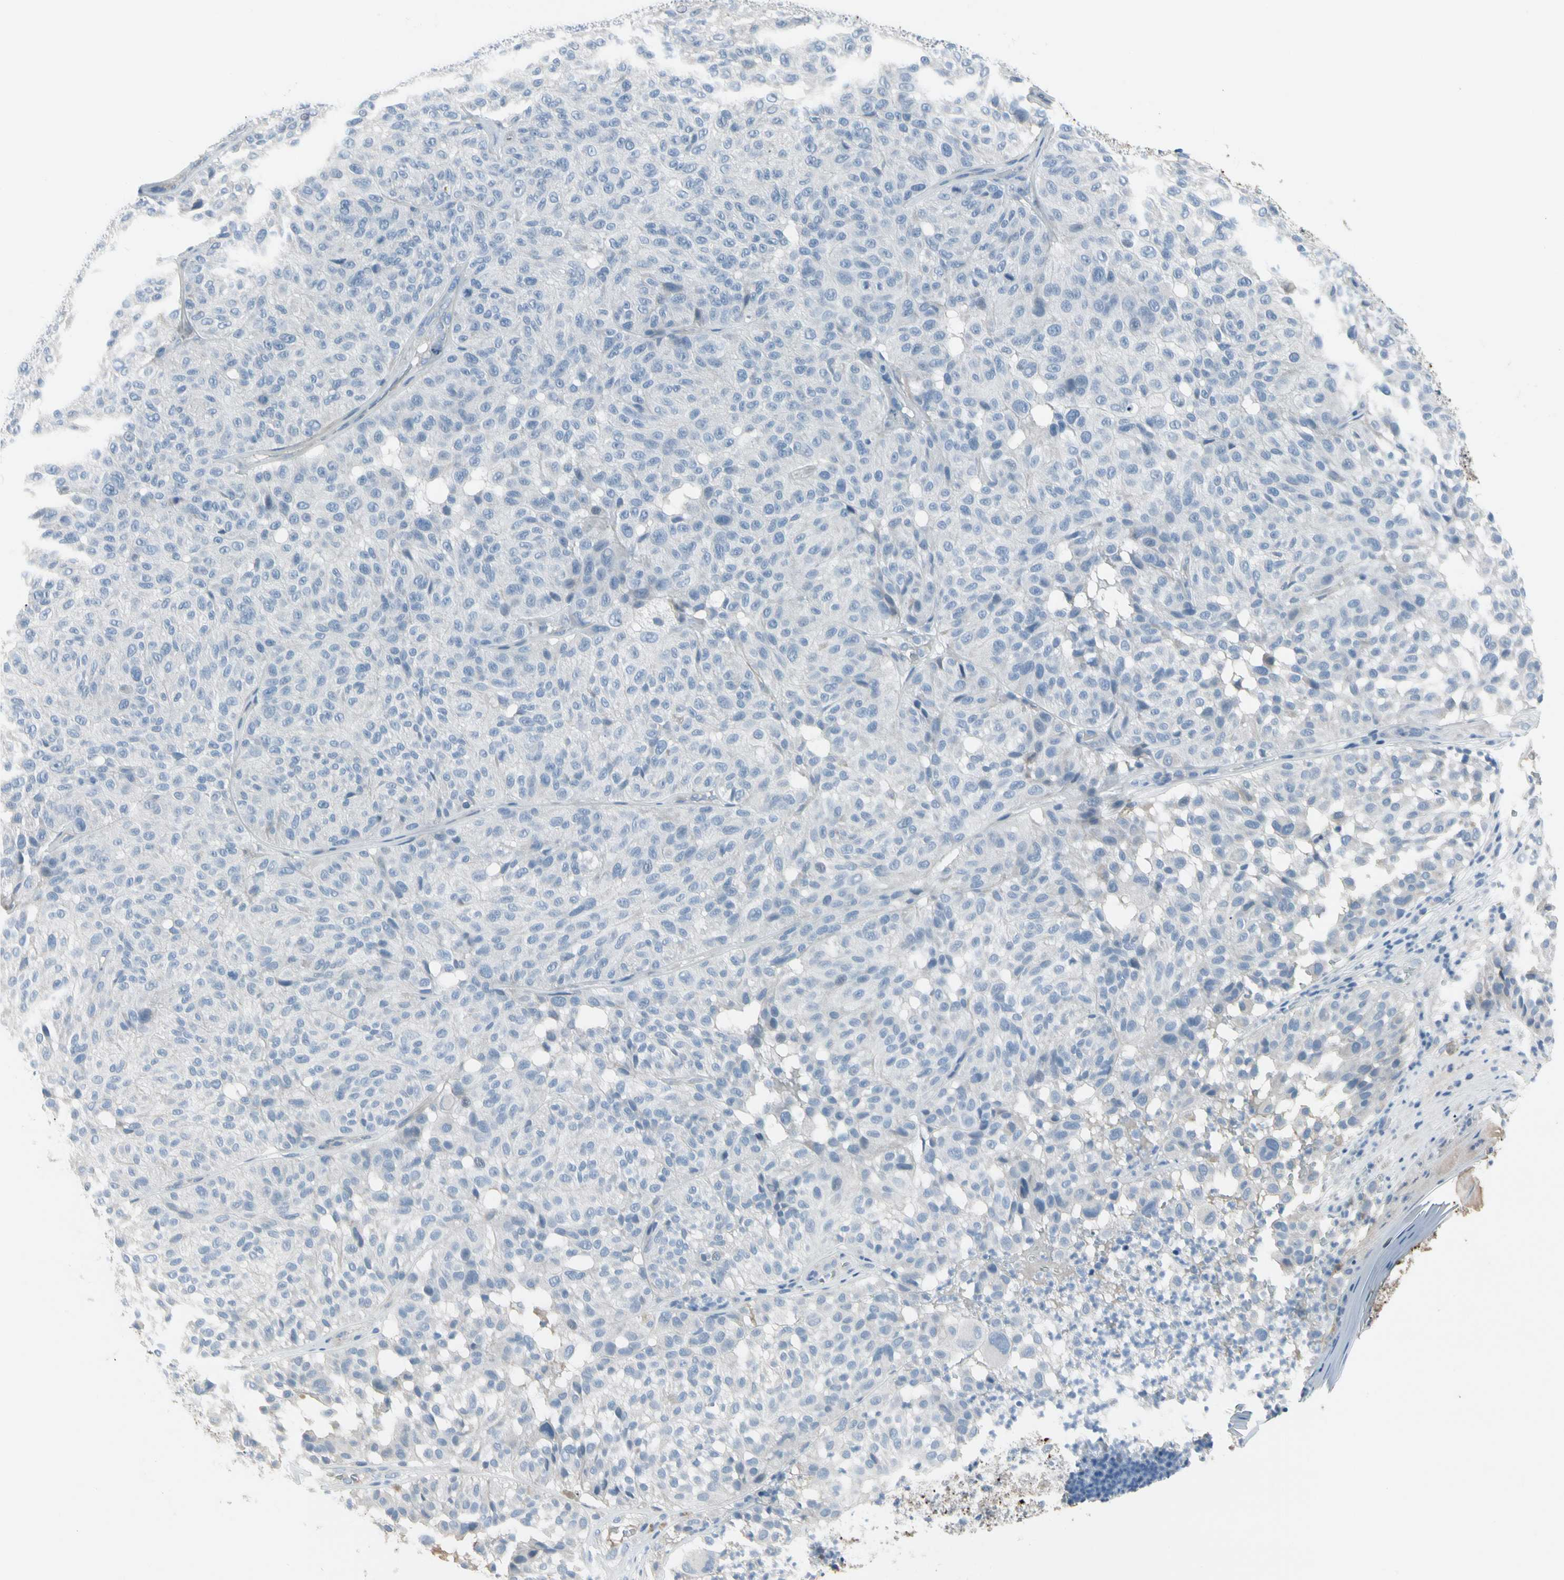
{"staining": {"intensity": "negative", "quantity": "none", "location": "none"}, "tissue": "melanoma", "cell_type": "Tumor cells", "image_type": "cancer", "snomed": [{"axis": "morphology", "description": "Malignant melanoma, NOS"}, {"axis": "topography", "description": "Skin"}], "caption": "Melanoma was stained to show a protein in brown. There is no significant staining in tumor cells.", "gene": "PIGR", "patient": {"sex": "female", "age": 46}}